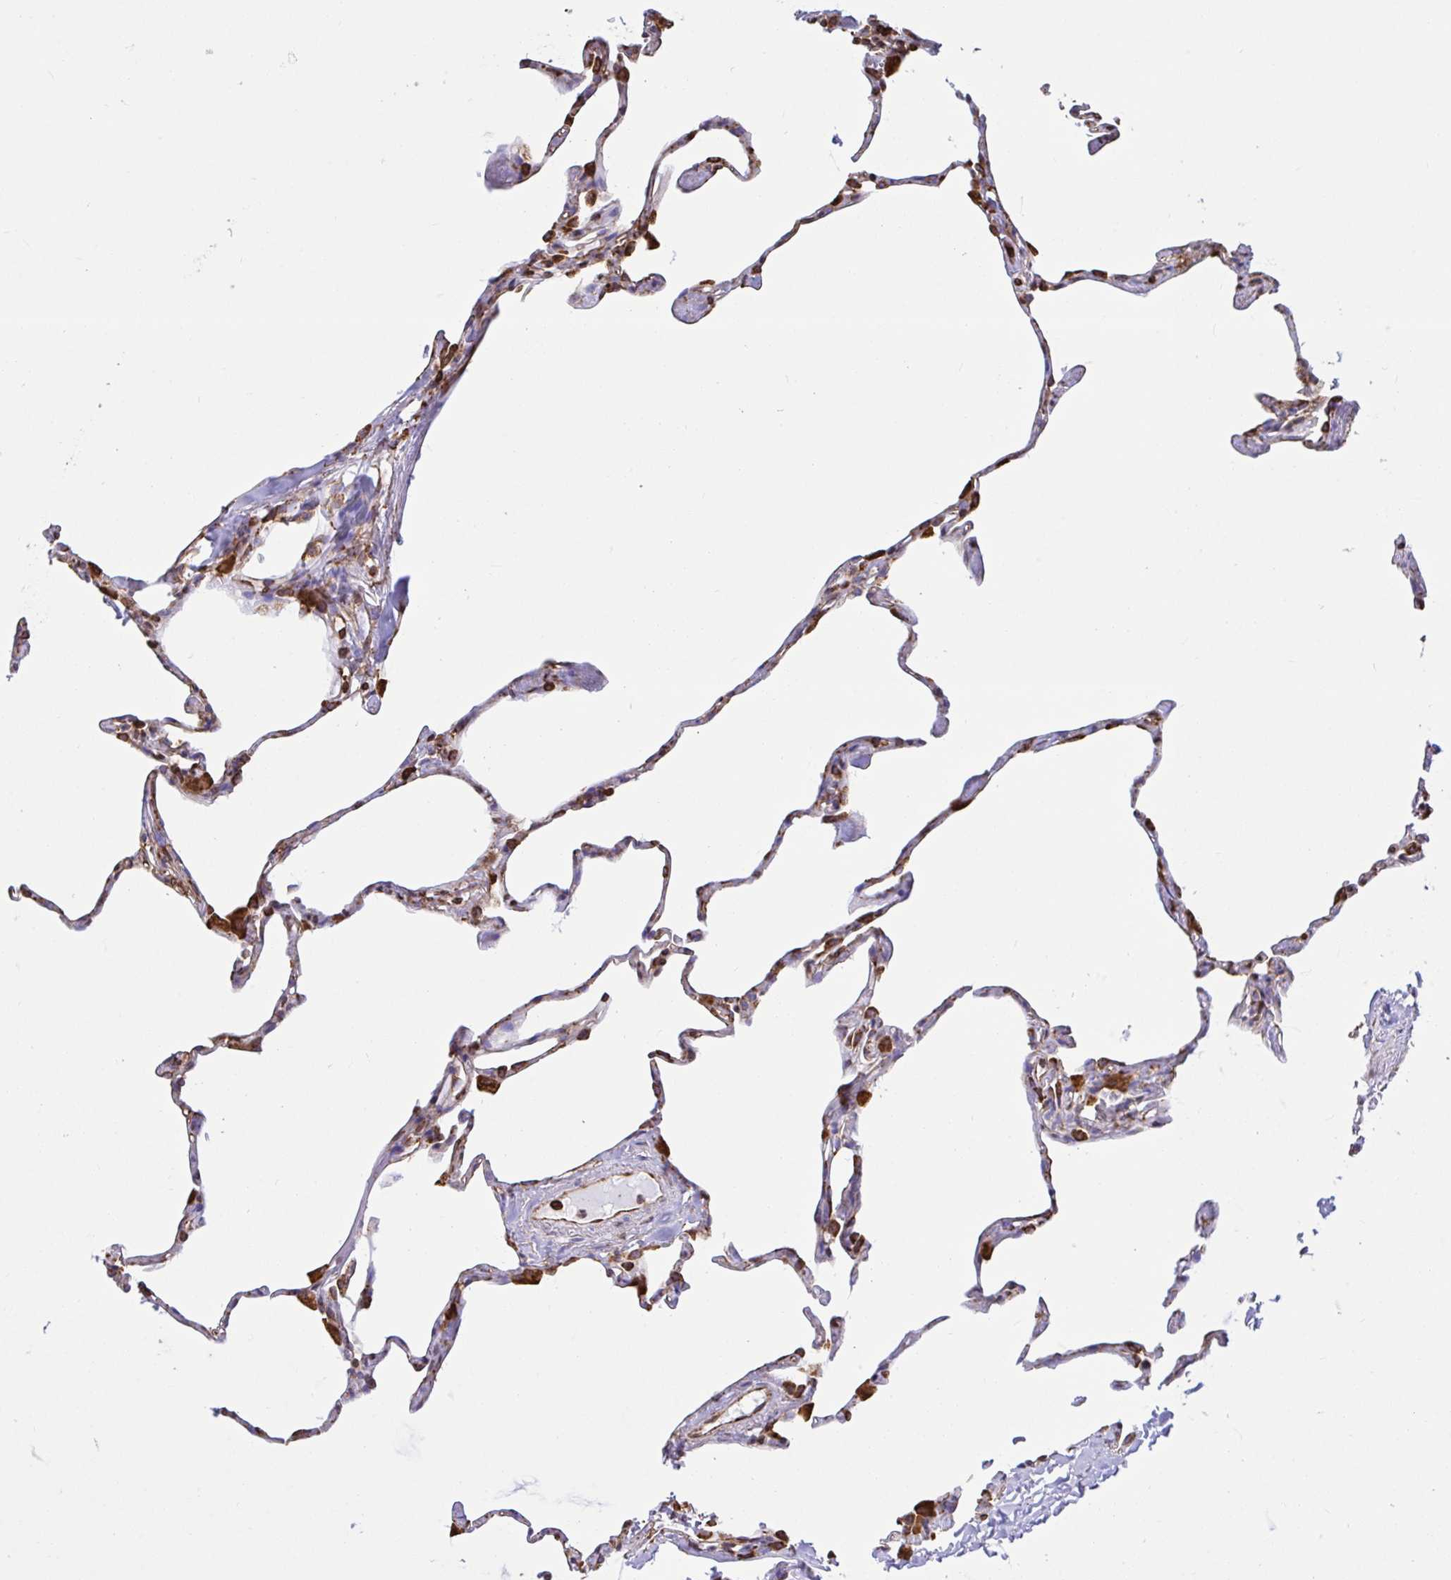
{"staining": {"intensity": "strong", "quantity": "25%-75%", "location": "cytoplasmic/membranous"}, "tissue": "lung", "cell_type": "Alveolar cells", "image_type": "normal", "snomed": [{"axis": "morphology", "description": "Normal tissue, NOS"}, {"axis": "topography", "description": "Lung"}], "caption": "Strong cytoplasmic/membranous staining is identified in about 25%-75% of alveolar cells in benign lung.", "gene": "CLGN", "patient": {"sex": "male", "age": 65}}